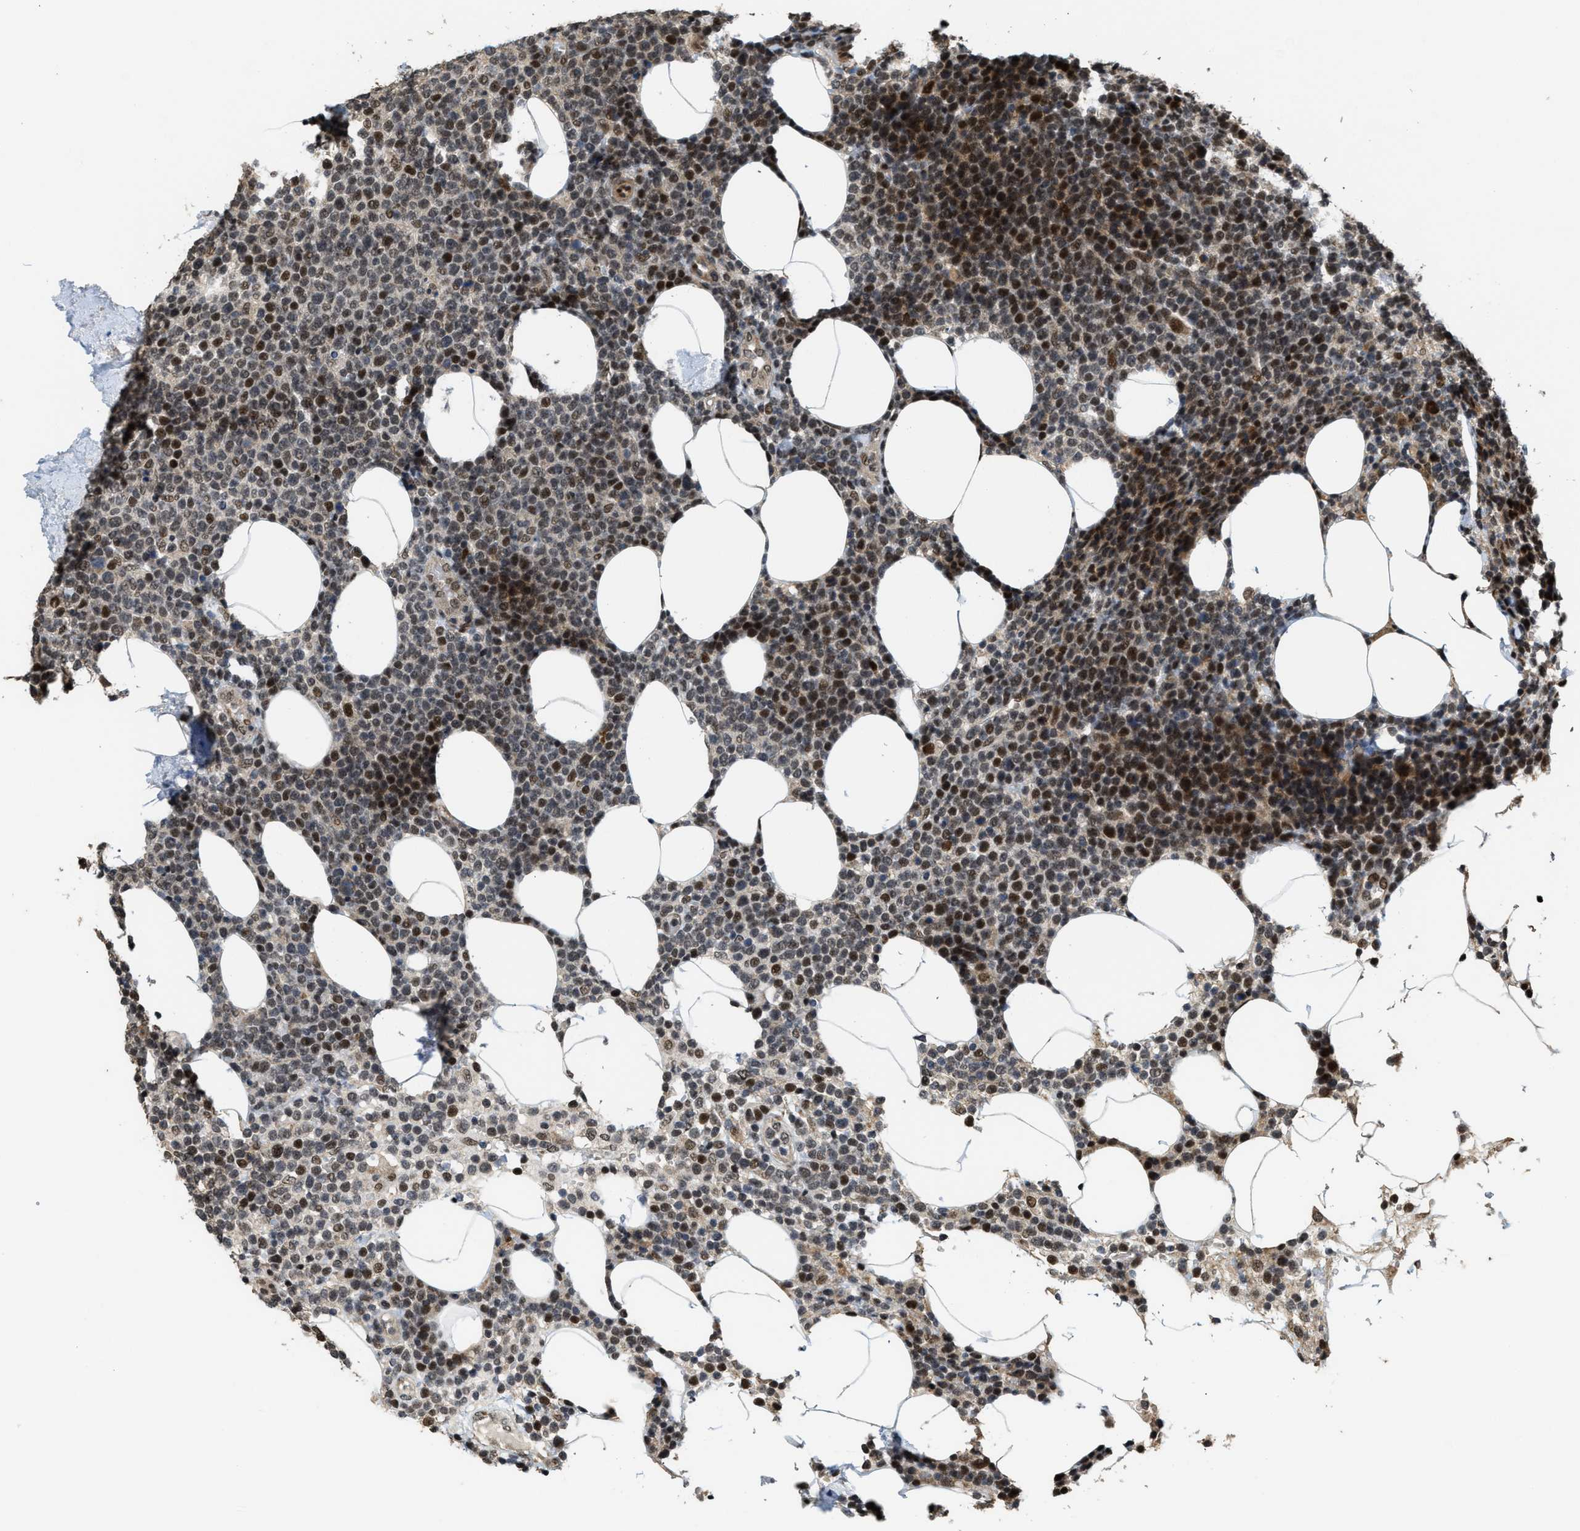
{"staining": {"intensity": "strong", "quantity": ">75%", "location": "nuclear"}, "tissue": "lymphoma", "cell_type": "Tumor cells", "image_type": "cancer", "snomed": [{"axis": "morphology", "description": "Malignant lymphoma, non-Hodgkin's type, High grade"}, {"axis": "topography", "description": "Lymph node"}], "caption": "An image of malignant lymphoma, non-Hodgkin's type (high-grade) stained for a protein demonstrates strong nuclear brown staining in tumor cells.", "gene": "SERTAD2", "patient": {"sex": "male", "age": 61}}